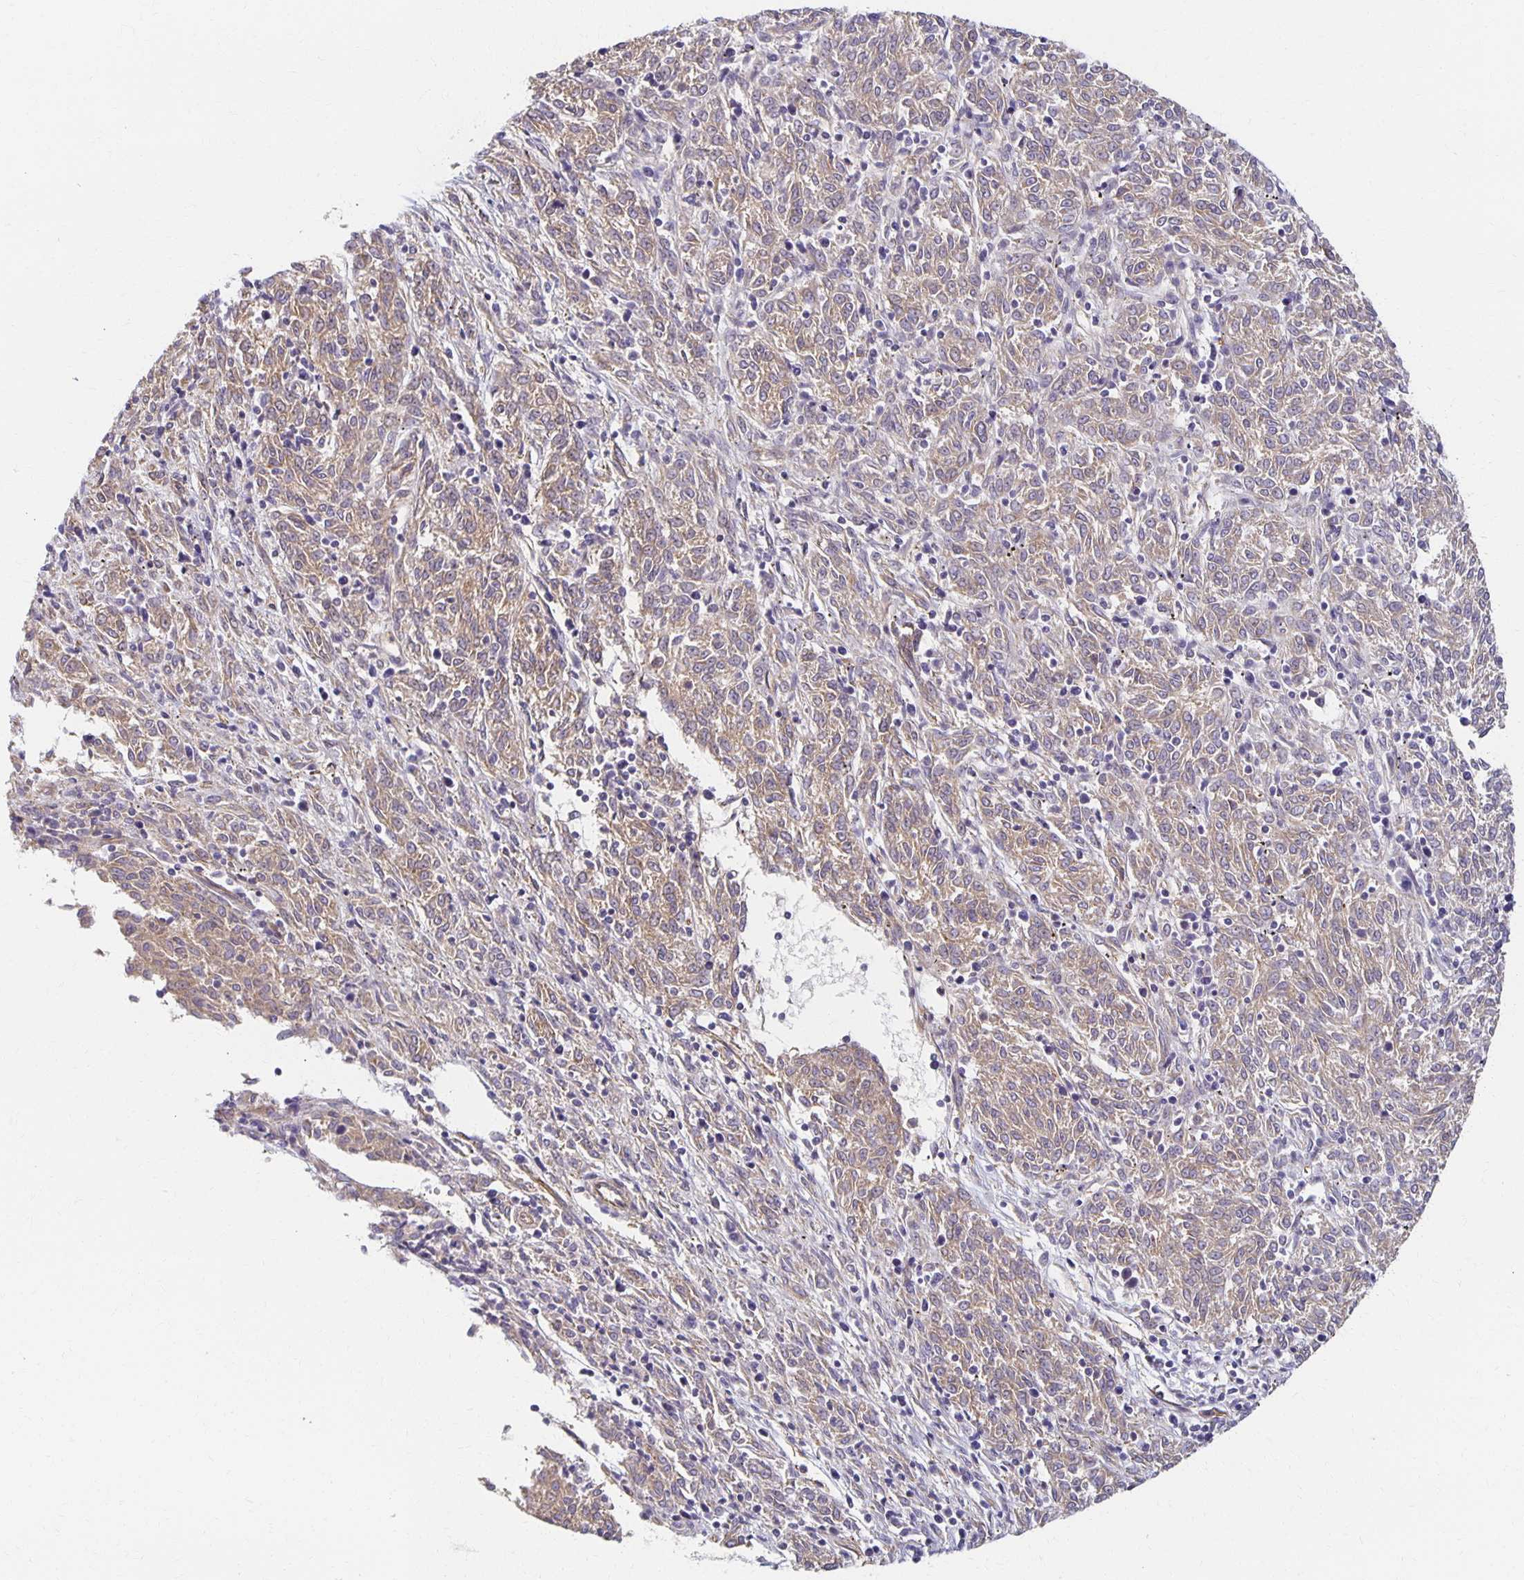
{"staining": {"intensity": "weak", "quantity": ">75%", "location": "cytoplasmic/membranous"}, "tissue": "melanoma", "cell_type": "Tumor cells", "image_type": "cancer", "snomed": [{"axis": "morphology", "description": "Malignant melanoma, NOS"}, {"axis": "topography", "description": "Skin"}], "caption": "Melanoma tissue reveals weak cytoplasmic/membranous expression in about >75% of tumor cells", "gene": "SORL1", "patient": {"sex": "female", "age": 72}}